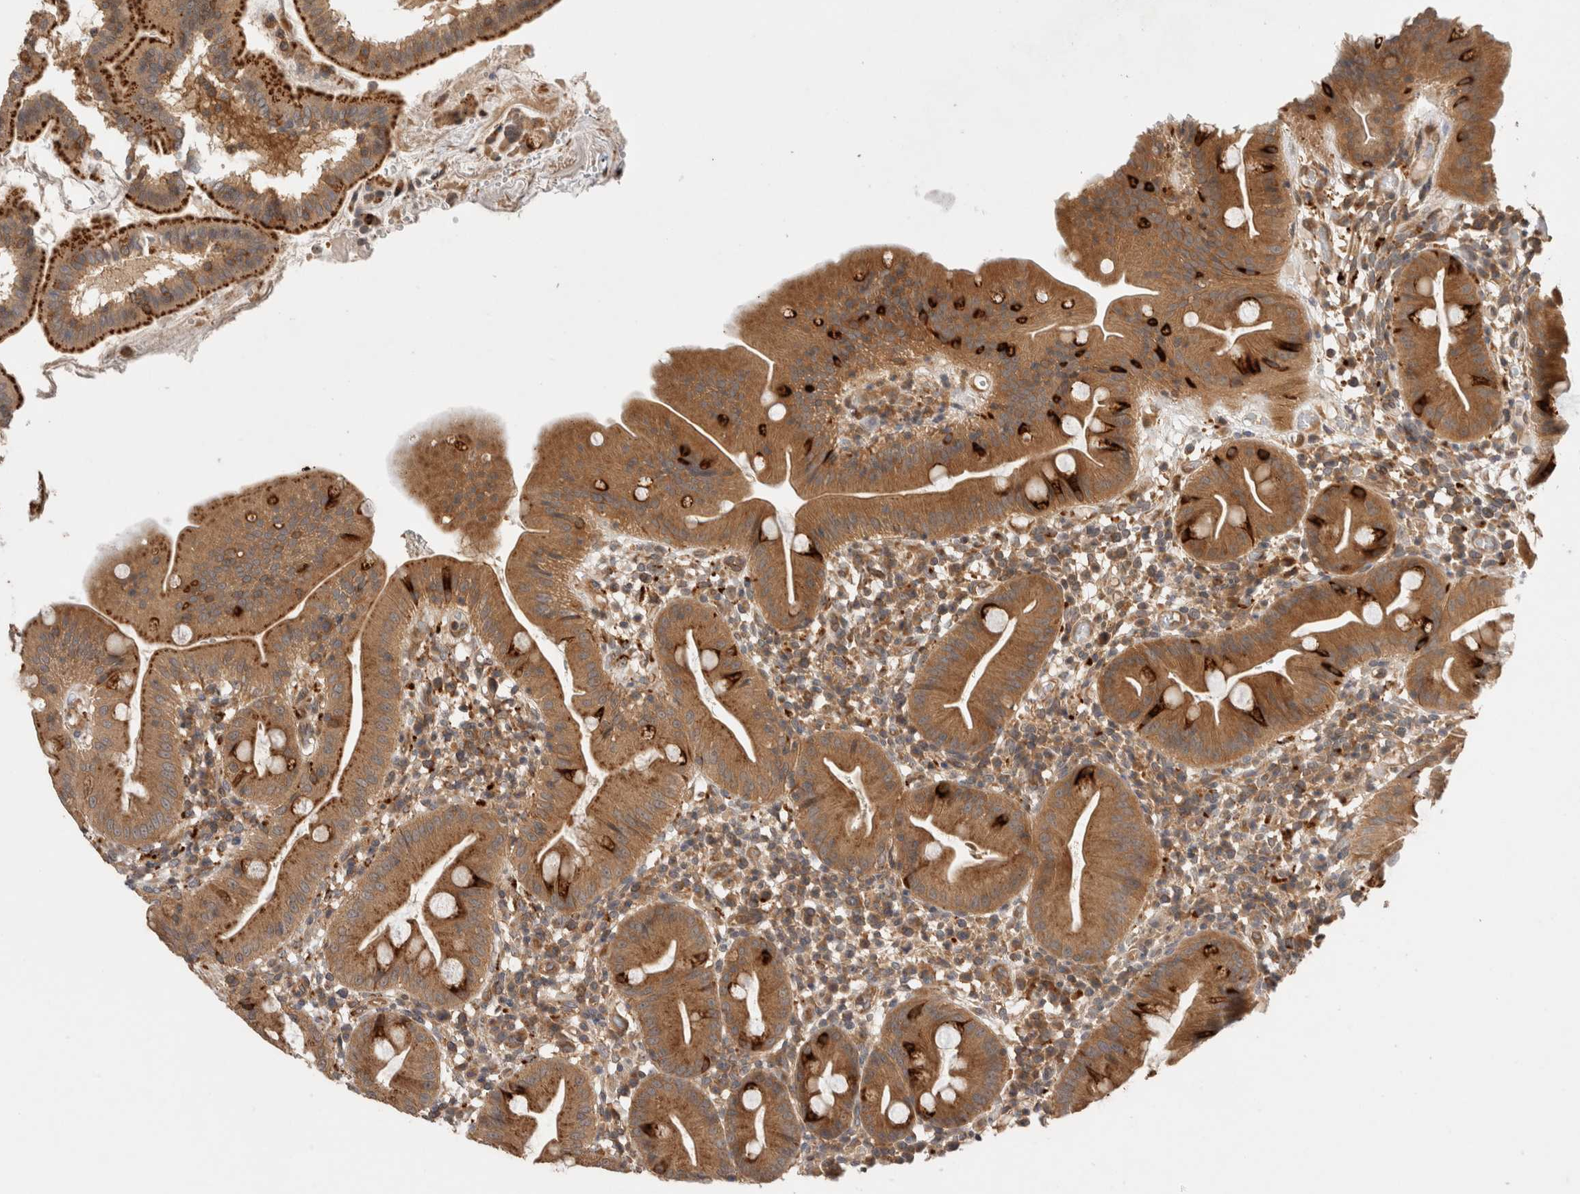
{"staining": {"intensity": "strong", "quantity": ">75%", "location": "cytoplasmic/membranous"}, "tissue": "duodenum", "cell_type": "Glandular cells", "image_type": "normal", "snomed": [{"axis": "morphology", "description": "Normal tissue, NOS"}, {"axis": "topography", "description": "Duodenum"}], "caption": "Duodenum was stained to show a protein in brown. There is high levels of strong cytoplasmic/membranous positivity in about >75% of glandular cells. (Brightfield microscopy of DAB IHC at high magnification).", "gene": "VPS28", "patient": {"sex": "male", "age": 50}}